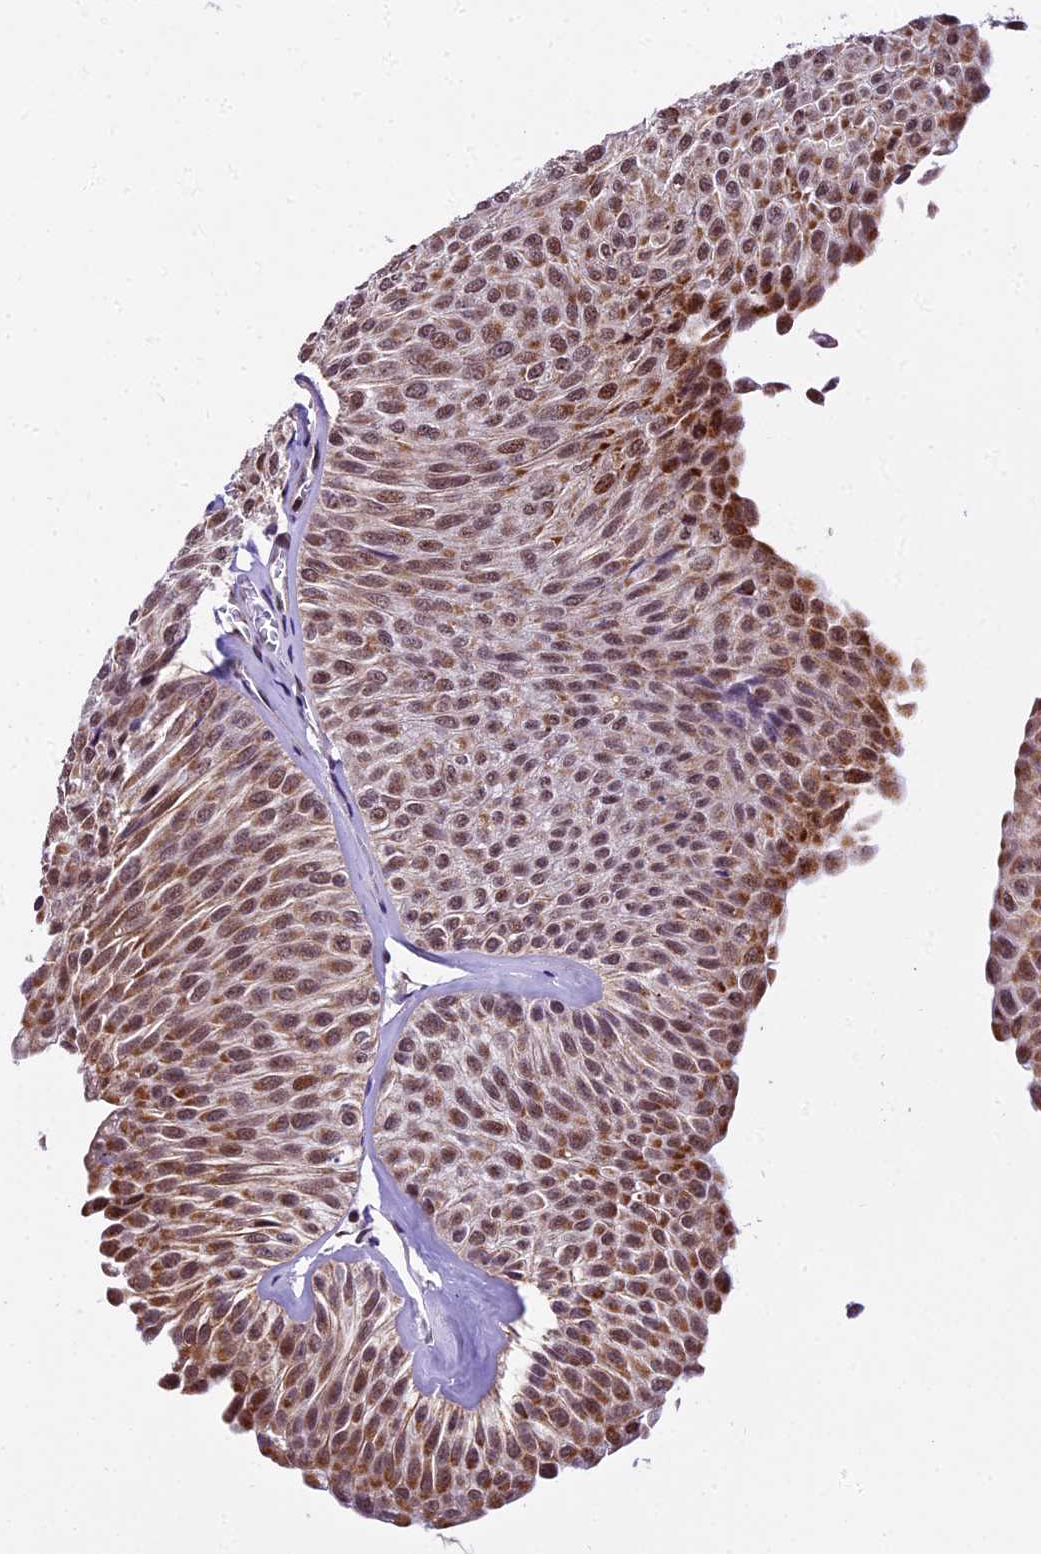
{"staining": {"intensity": "moderate", "quantity": ">75%", "location": "cytoplasmic/membranous,nuclear"}, "tissue": "urothelial cancer", "cell_type": "Tumor cells", "image_type": "cancer", "snomed": [{"axis": "morphology", "description": "Urothelial carcinoma, Low grade"}, {"axis": "topography", "description": "Urinary bladder"}], "caption": "Urothelial cancer stained for a protein exhibits moderate cytoplasmic/membranous and nuclear positivity in tumor cells.", "gene": "CARS2", "patient": {"sex": "male", "age": 78}}